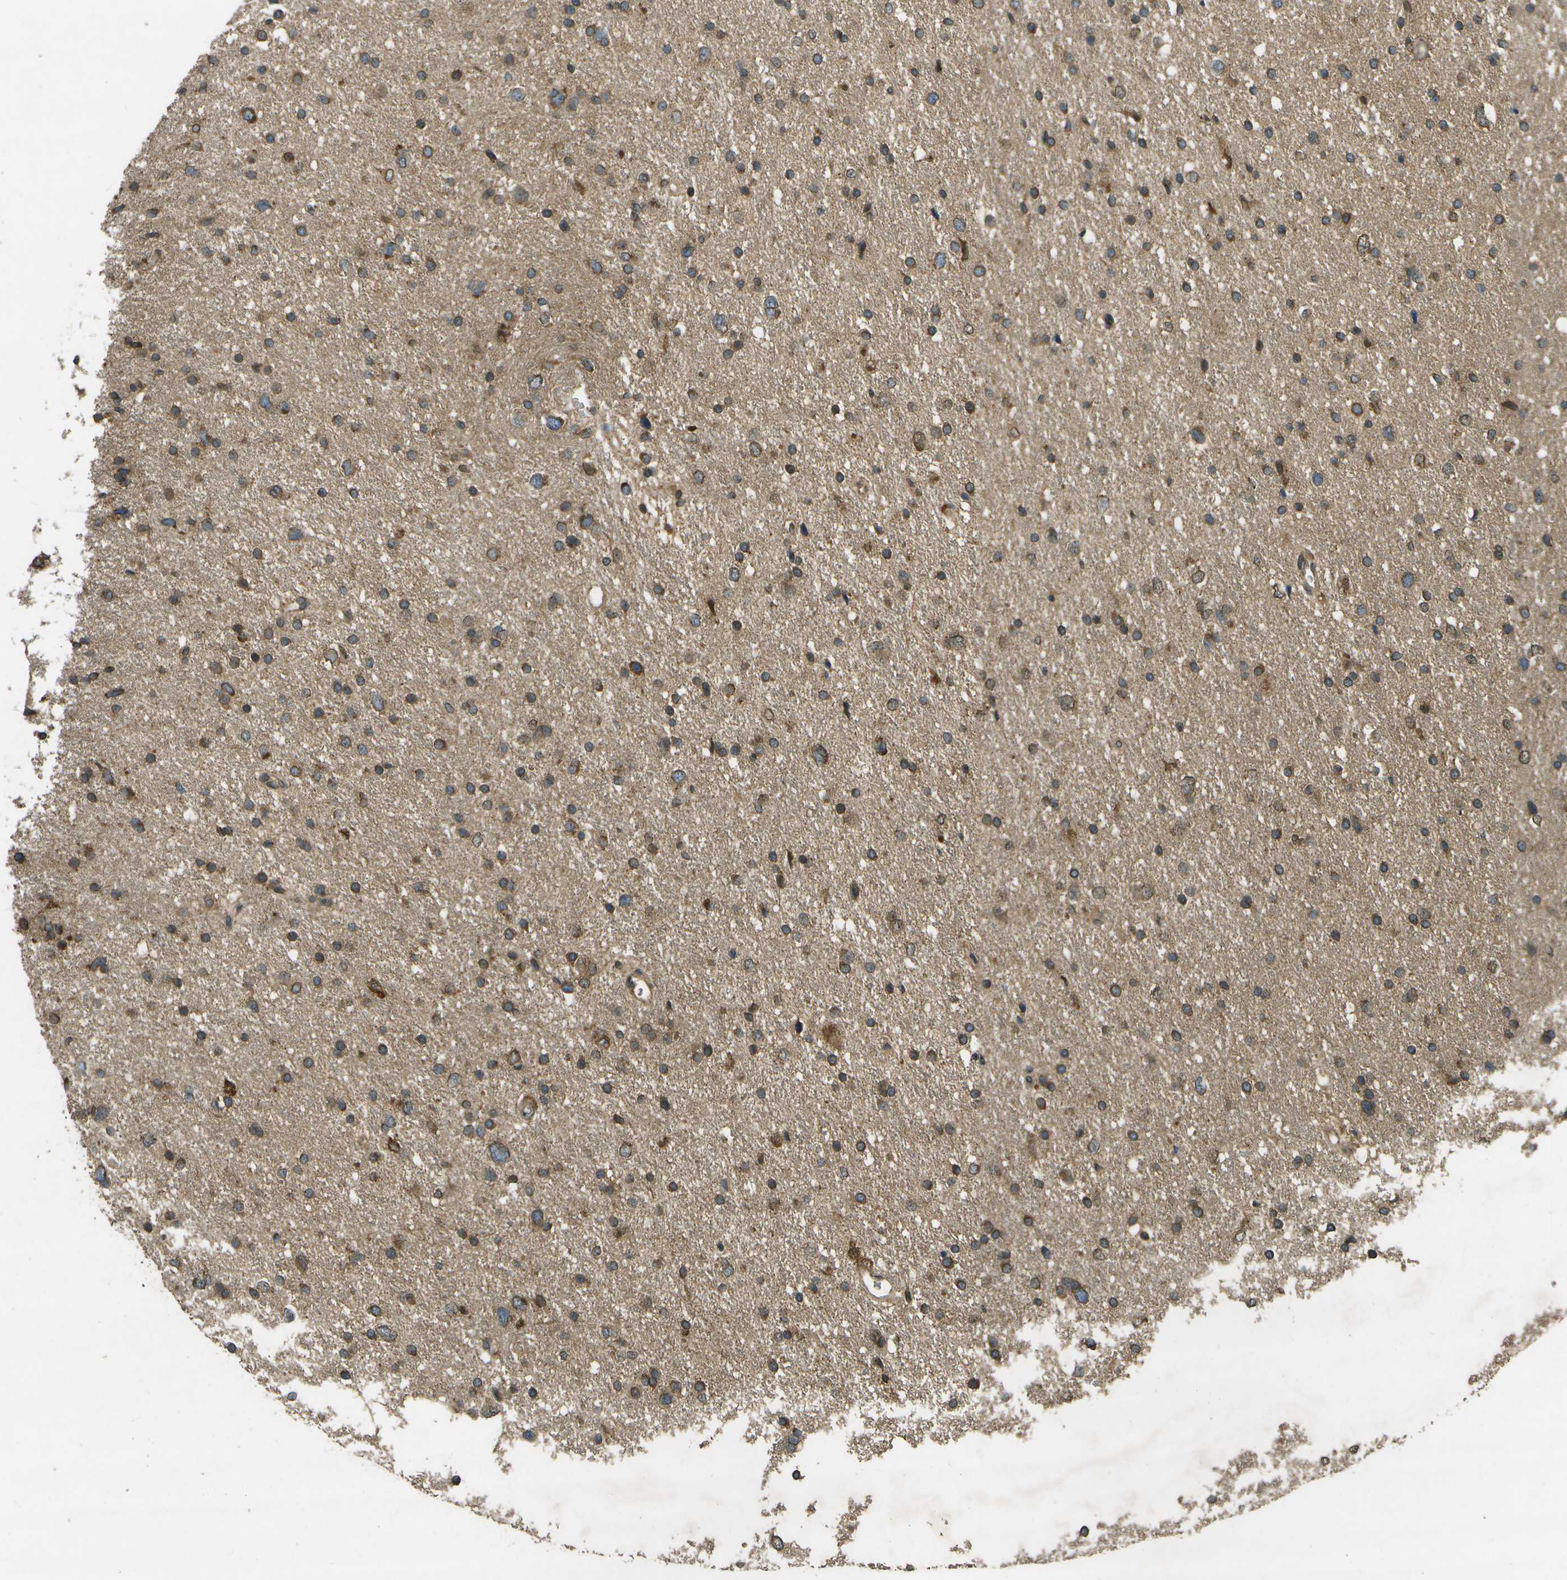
{"staining": {"intensity": "moderate", "quantity": ">75%", "location": "cytoplasmic/membranous"}, "tissue": "glioma", "cell_type": "Tumor cells", "image_type": "cancer", "snomed": [{"axis": "morphology", "description": "Glioma, malignant, Low grade"}, {"axis": "topography", "description": "Brain"}], "caption": "This is an image of IHC staining of malignant glioma (low-grade), which shows moderate staining in the cytoplasmic/membranous of tumor cells.", "gene": "HFE", "patient": {"sex": "female", "age": 37}}